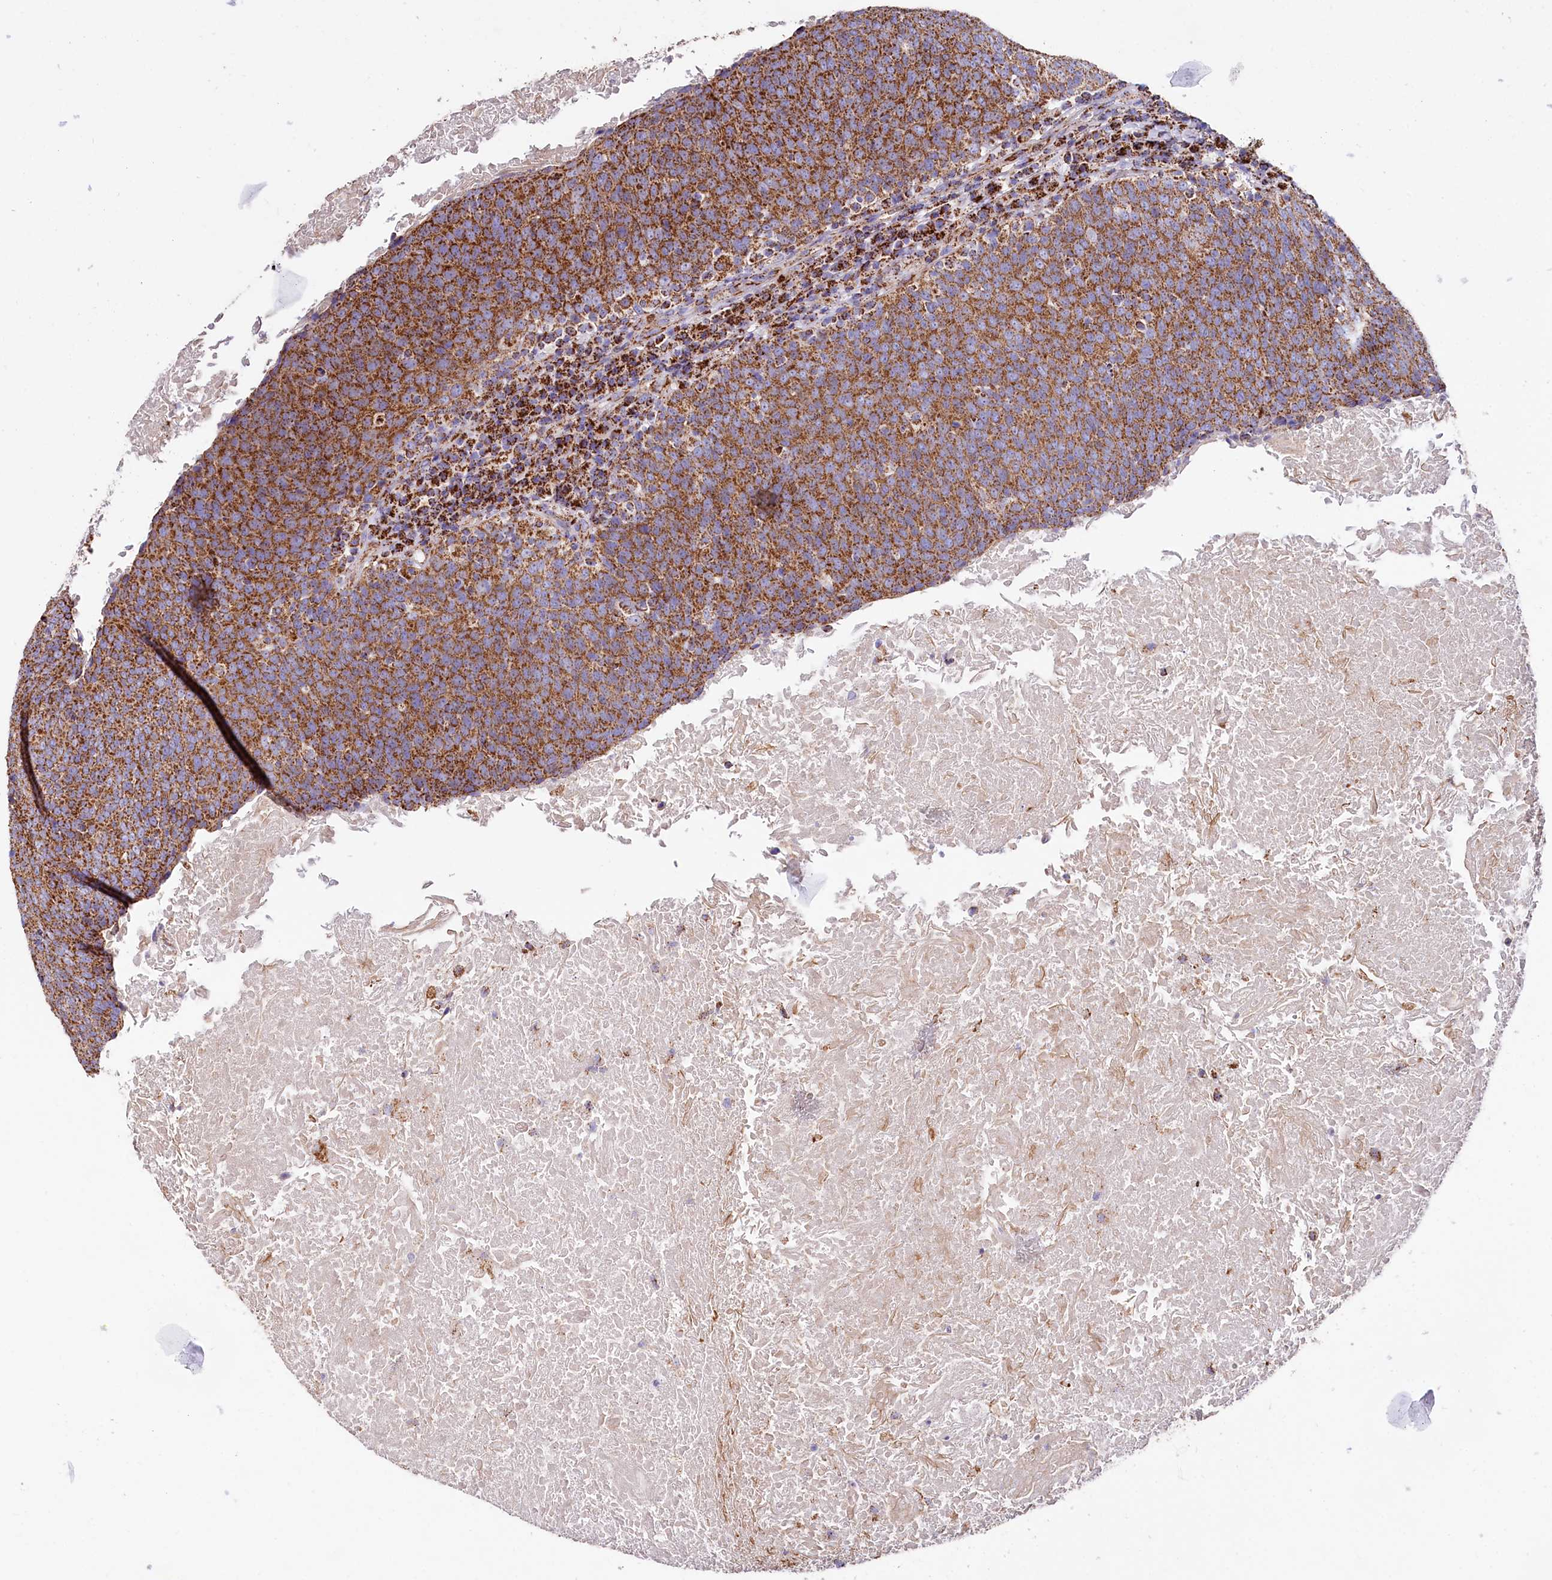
{"staining": {"intensity": "strong", "quantity": ">75%", "location": "cytoplasmic/membranous"}, "tissue": "head and neck cancer", "cell_type": "Tumor cells", "image_type": "cancer", "snomed": [{"axis": "morphology", "description": "Squamous cell carcinoma, NOS"}, {"axis": "morphology", "description": "Squamous cell carcinoma, metastatic, NOS"}, {"axis": "topography", "description": "Lymph node"}, {"axis": "topography", "description": "Head-Neck"}], "caption": "The micrograph shows a brown stain indicating the presence of a protein in the cytoplasmic/membranous of tumor cells in head and neck cancer.", "gene": "APLP2", "patient": {"sex": "male", "age": 62}}